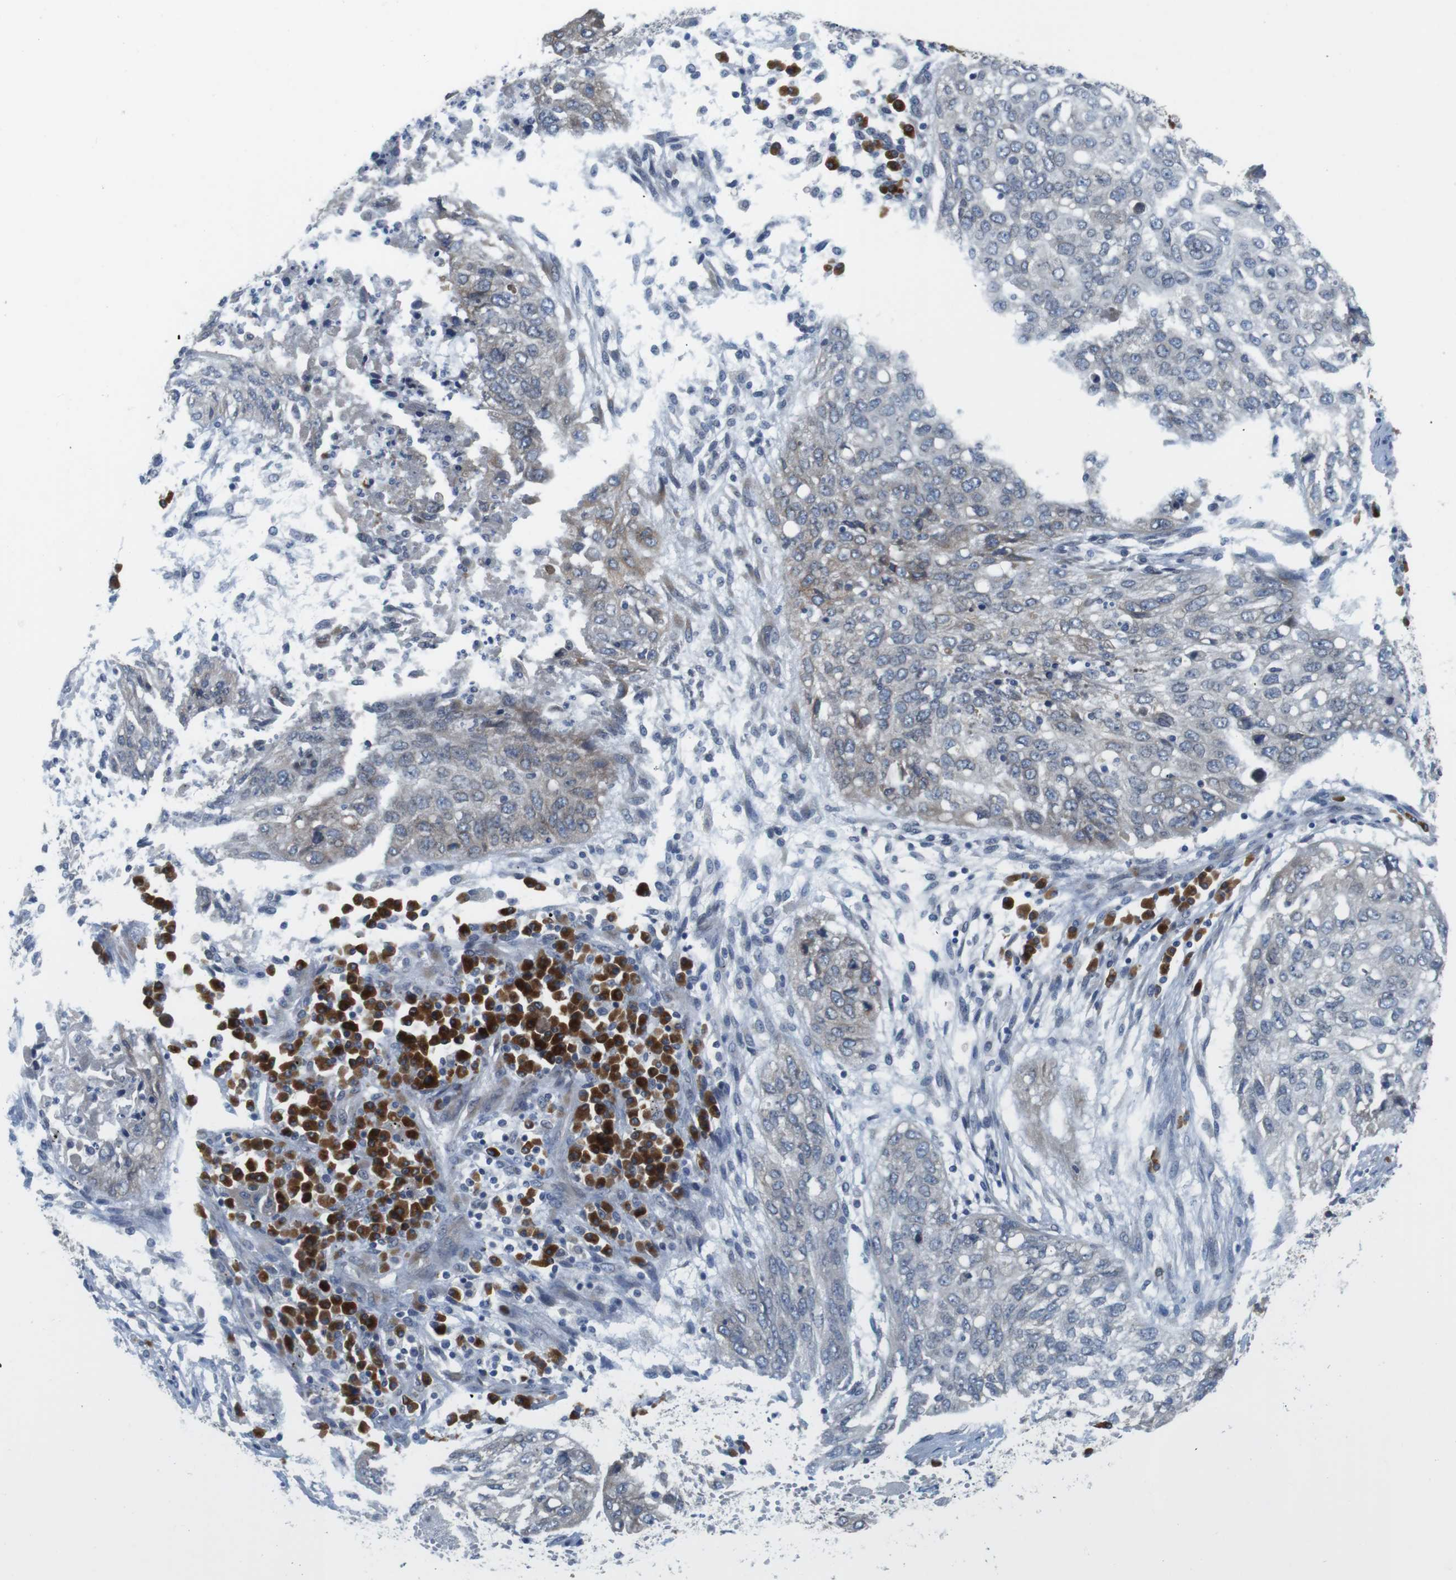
{"staining": {"intensity": "negative", "quantity": "none", "location": "none"}, "tissue": "lung cancer", "cell_type": "Tumor cells", "image_type": "cancer", "snomed": [{"axis": "morphology", "description": "Squamous cell carcinoma, NOS"}, {"axis": "topography", "description": "Lung"}], "caption": "Protein analysis of lung cancer shows no significant positivity in tumor cells.", "gene": "ERGIC3", "patient": {"sex": "female", "age": 63}}